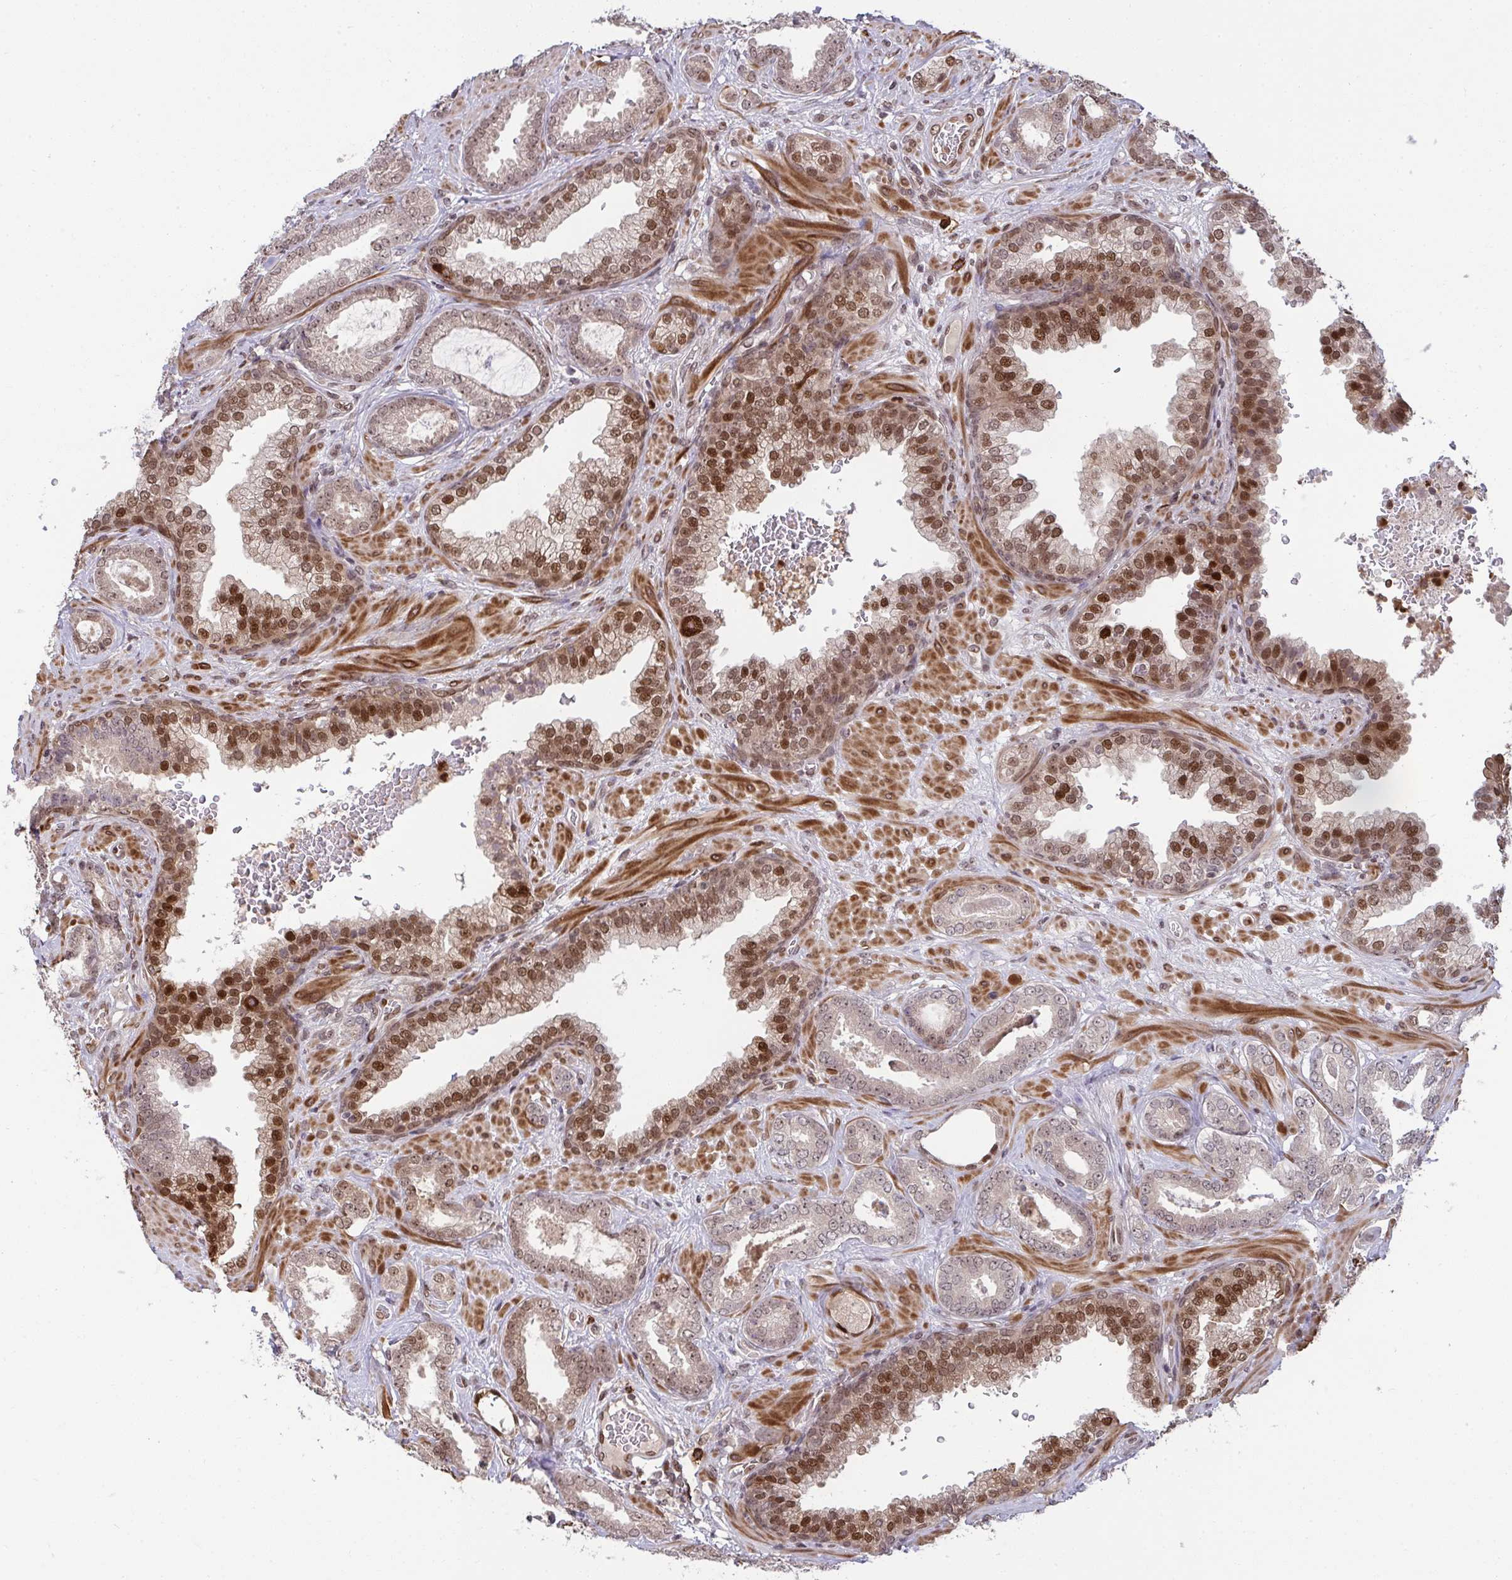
{"staining": {"intensity": "weak", "quantity": "25%-75%", "location": "nuclear"}, "tissue": "prostate cancer", "cell_type": "Tumor cells", "image_type": "cancer", "snomed": [{"axis": "morphology", "description": "Adenocarcinoma, High grade"}, {"axis": "topography", "description": "Prostate"}], "caption": "IHC of human prostate cancer (high-grade adenocarcinoma) demonstrates low levels of weak nuclear staining in approximately 25%-75% of tumor cells.", "gene": "UXT", "patient": {"sex": "male", "age": 58}}